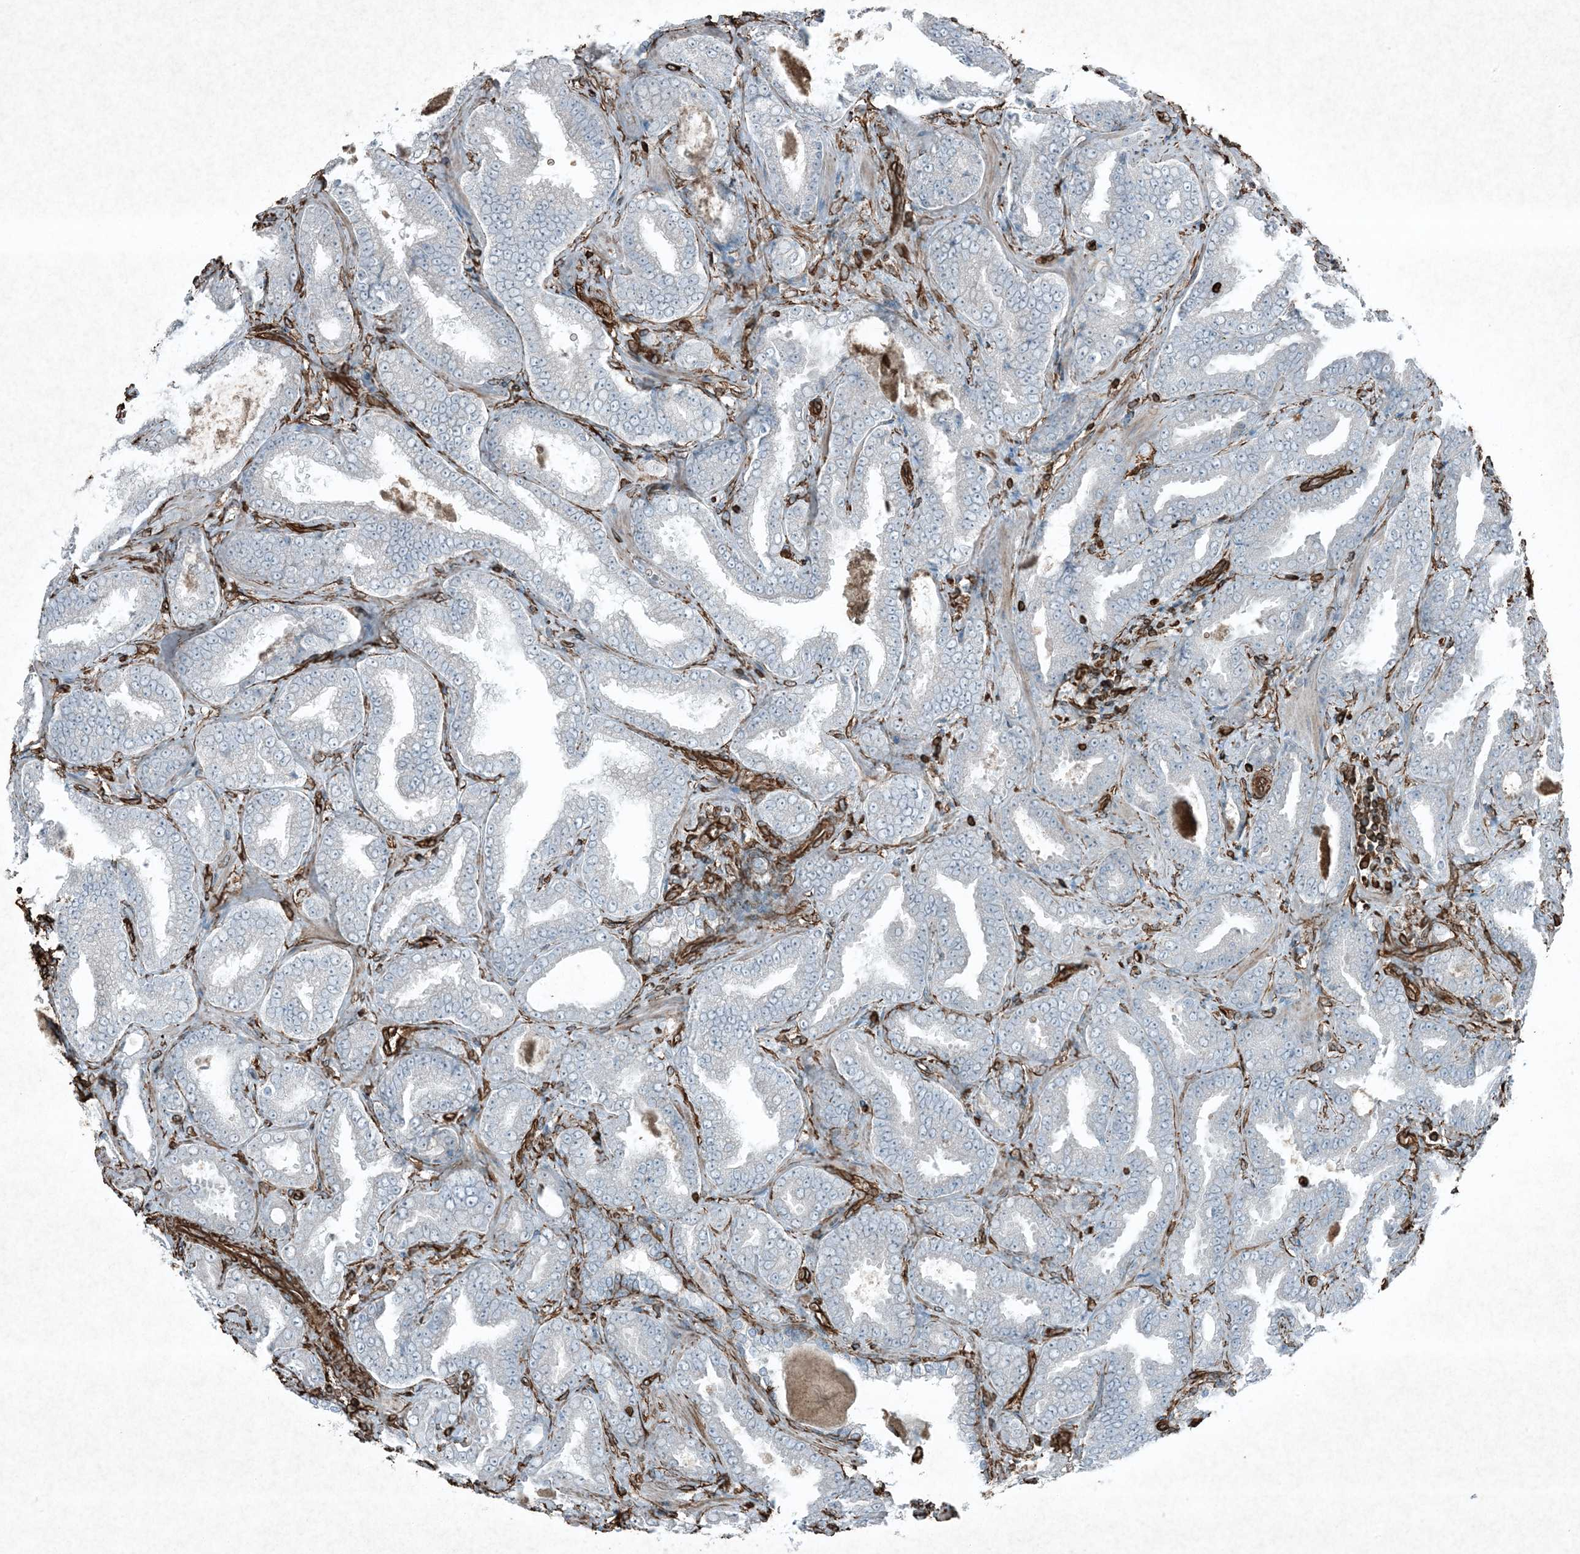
{"staining": {"intensity": "negative", "quantity": "none", "location": "none"}, "tissue": "prostate cancer", "cell_type": "Tumor cells", "image_type": "cancer", "snomed": [{"axis": "morphology", "description": "Adenocarcinoma, Low grade"}, {"axis": "topography", "description": "Prostate"}], "caption": "High magnification brightfield microscopy of low-grade adenocarcinoma (prostate) stained with DAB (3,3'-diaminobenzidine) (brown) and counterstained with hematoxylin (blue): tumor cells show no significant expression.", "gene": "RYK", "patient": {"sex": "male", "age": 60}}